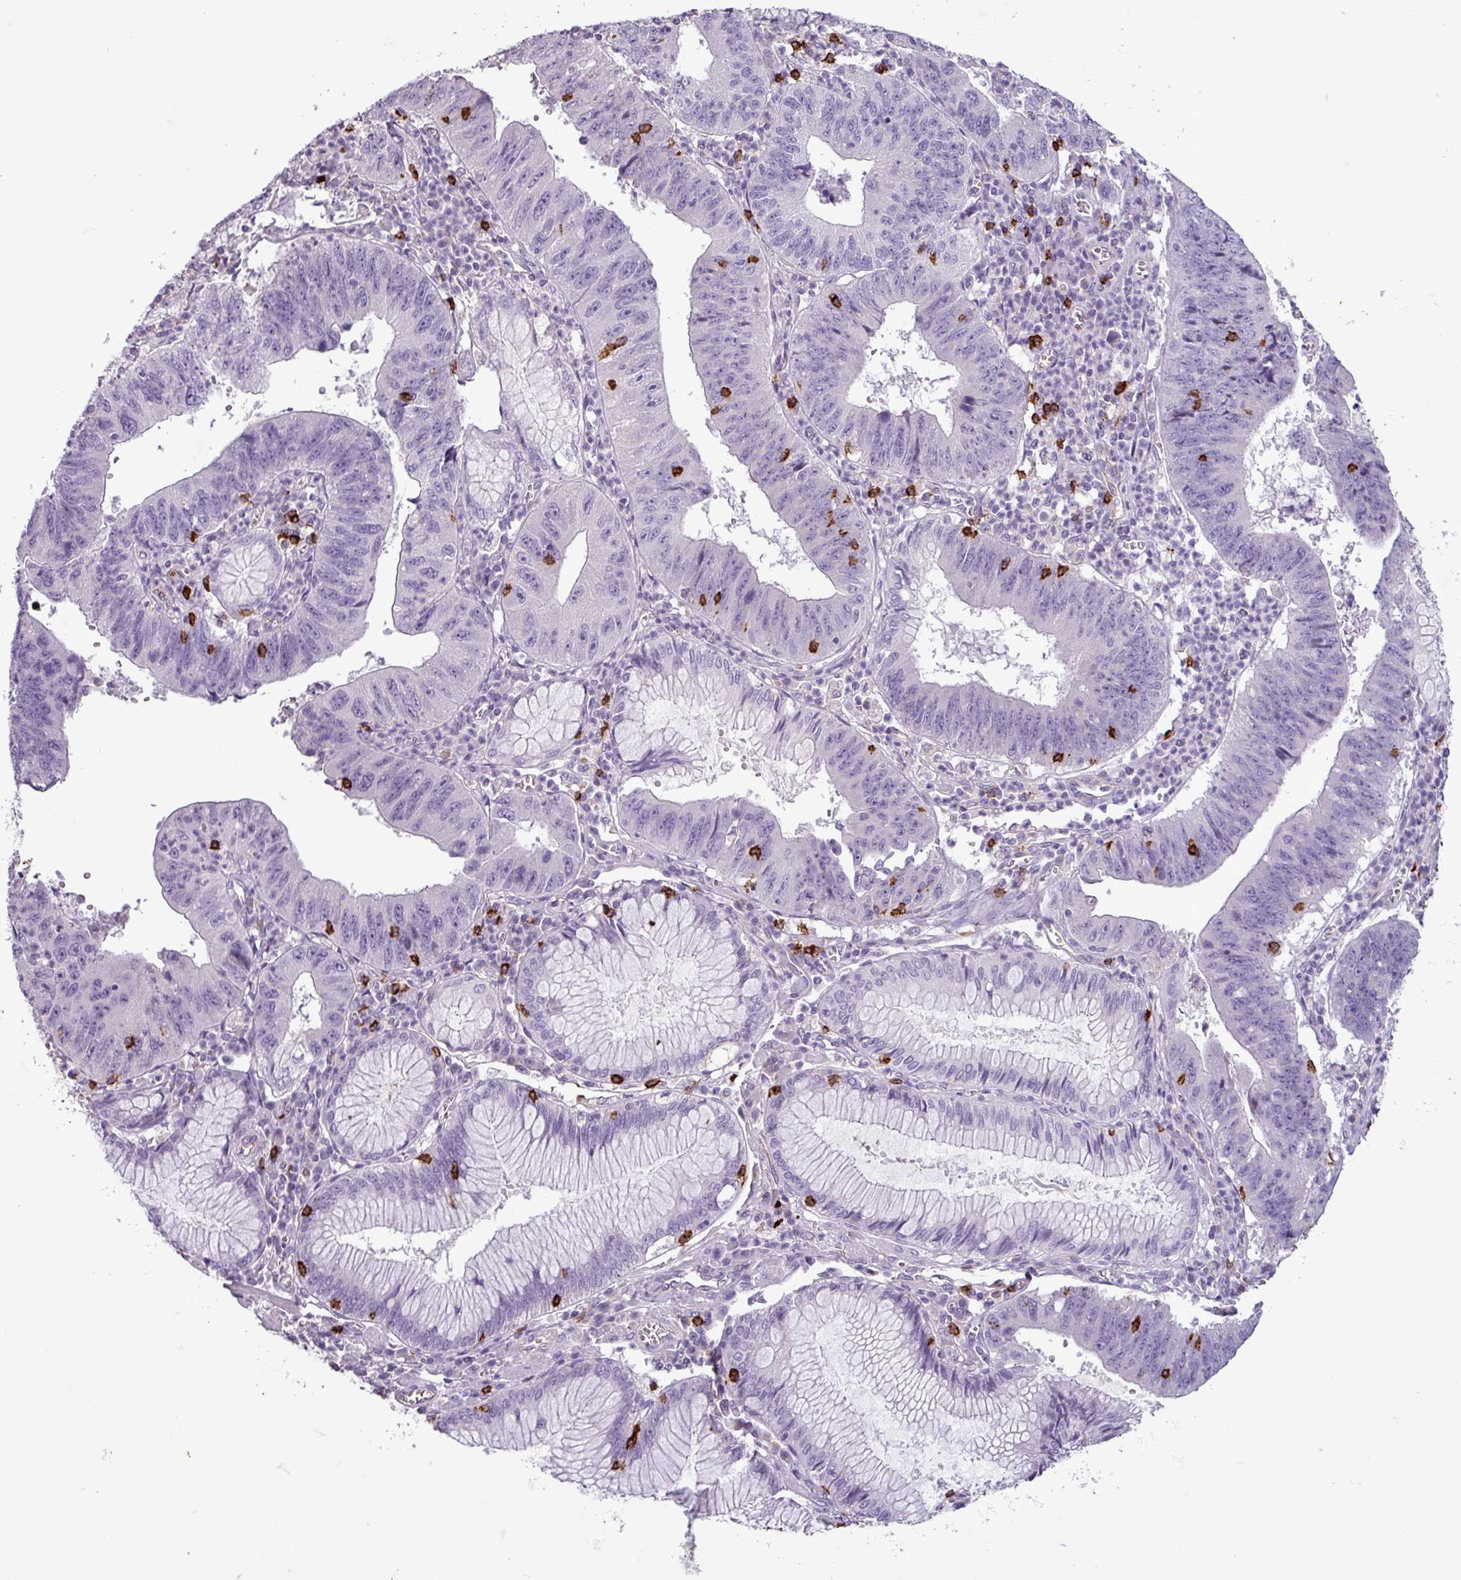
{"staining": {"intensity": "negative", "quantity": "none", "location": "none"}, "tissue": "stomach cancer", "cell_type": "Tumor cells", "image_type": "cancer", "snomed": [{"axis": "morphology", "description": "Adenocarcinoma, NOS"}, {"axis": "topography", "description": "Stomach"}], "caption": "Tumor cells are negative for protein expression in human stomach cancer. Brightfield microscopy of immunohistochemistry stained with DAB (brown) and hematoxylin (blue), captured at high magnification.", "gene": "CD8A", "patient": {"sex": "male", "age": 59}}